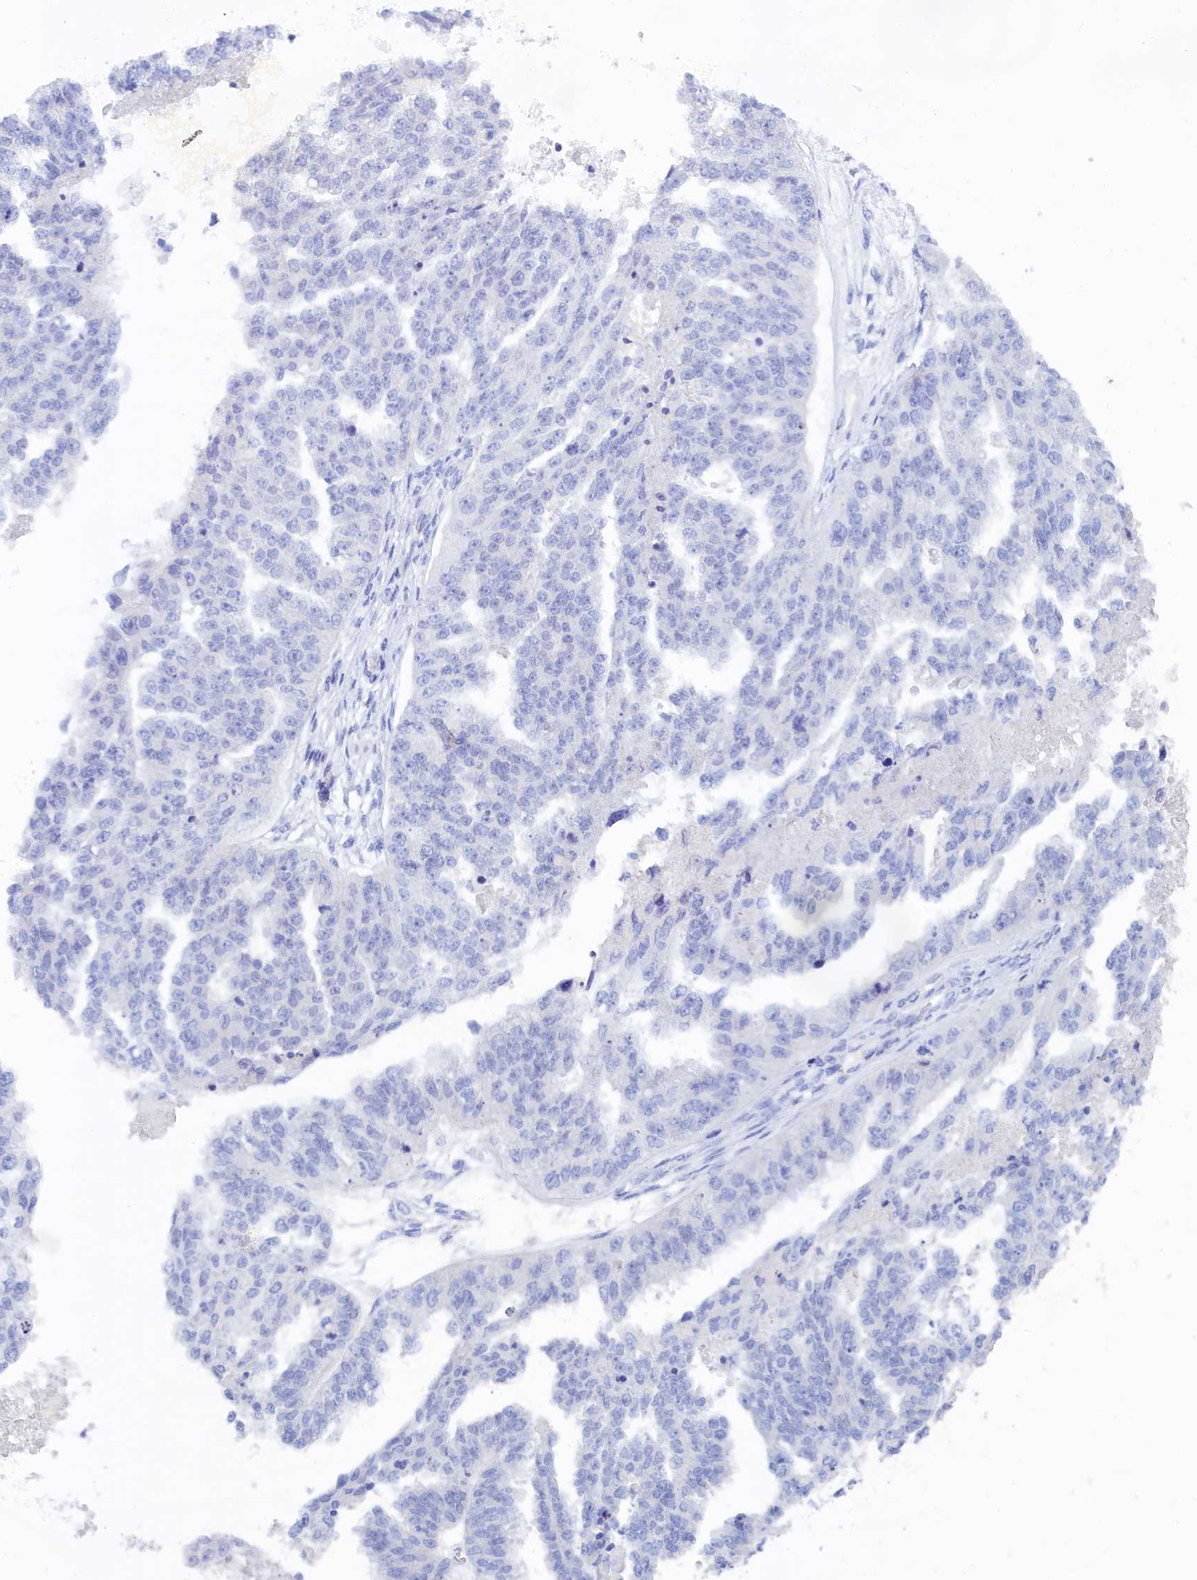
{"staining": {"intensity": "negative", "quantity": "none", "location": "none"}, "tissue": "ovarian cancer", "cell_type": "Tumor cells", "image_type": "cancer", "snomed": [{"axis": "morphology", "description": "Cystadenocarcinoma, serous, NOS"}, {"axis": "topography", "description": "Ovary"}], "caption": "DAB immunohistochemical staining of ovarian cancer (serous cystadenocarcinoma) demonstrates no significant expression in tumor cells.", "gene": "TRIM10", "patient": {"sex": "female", "age": 58}}